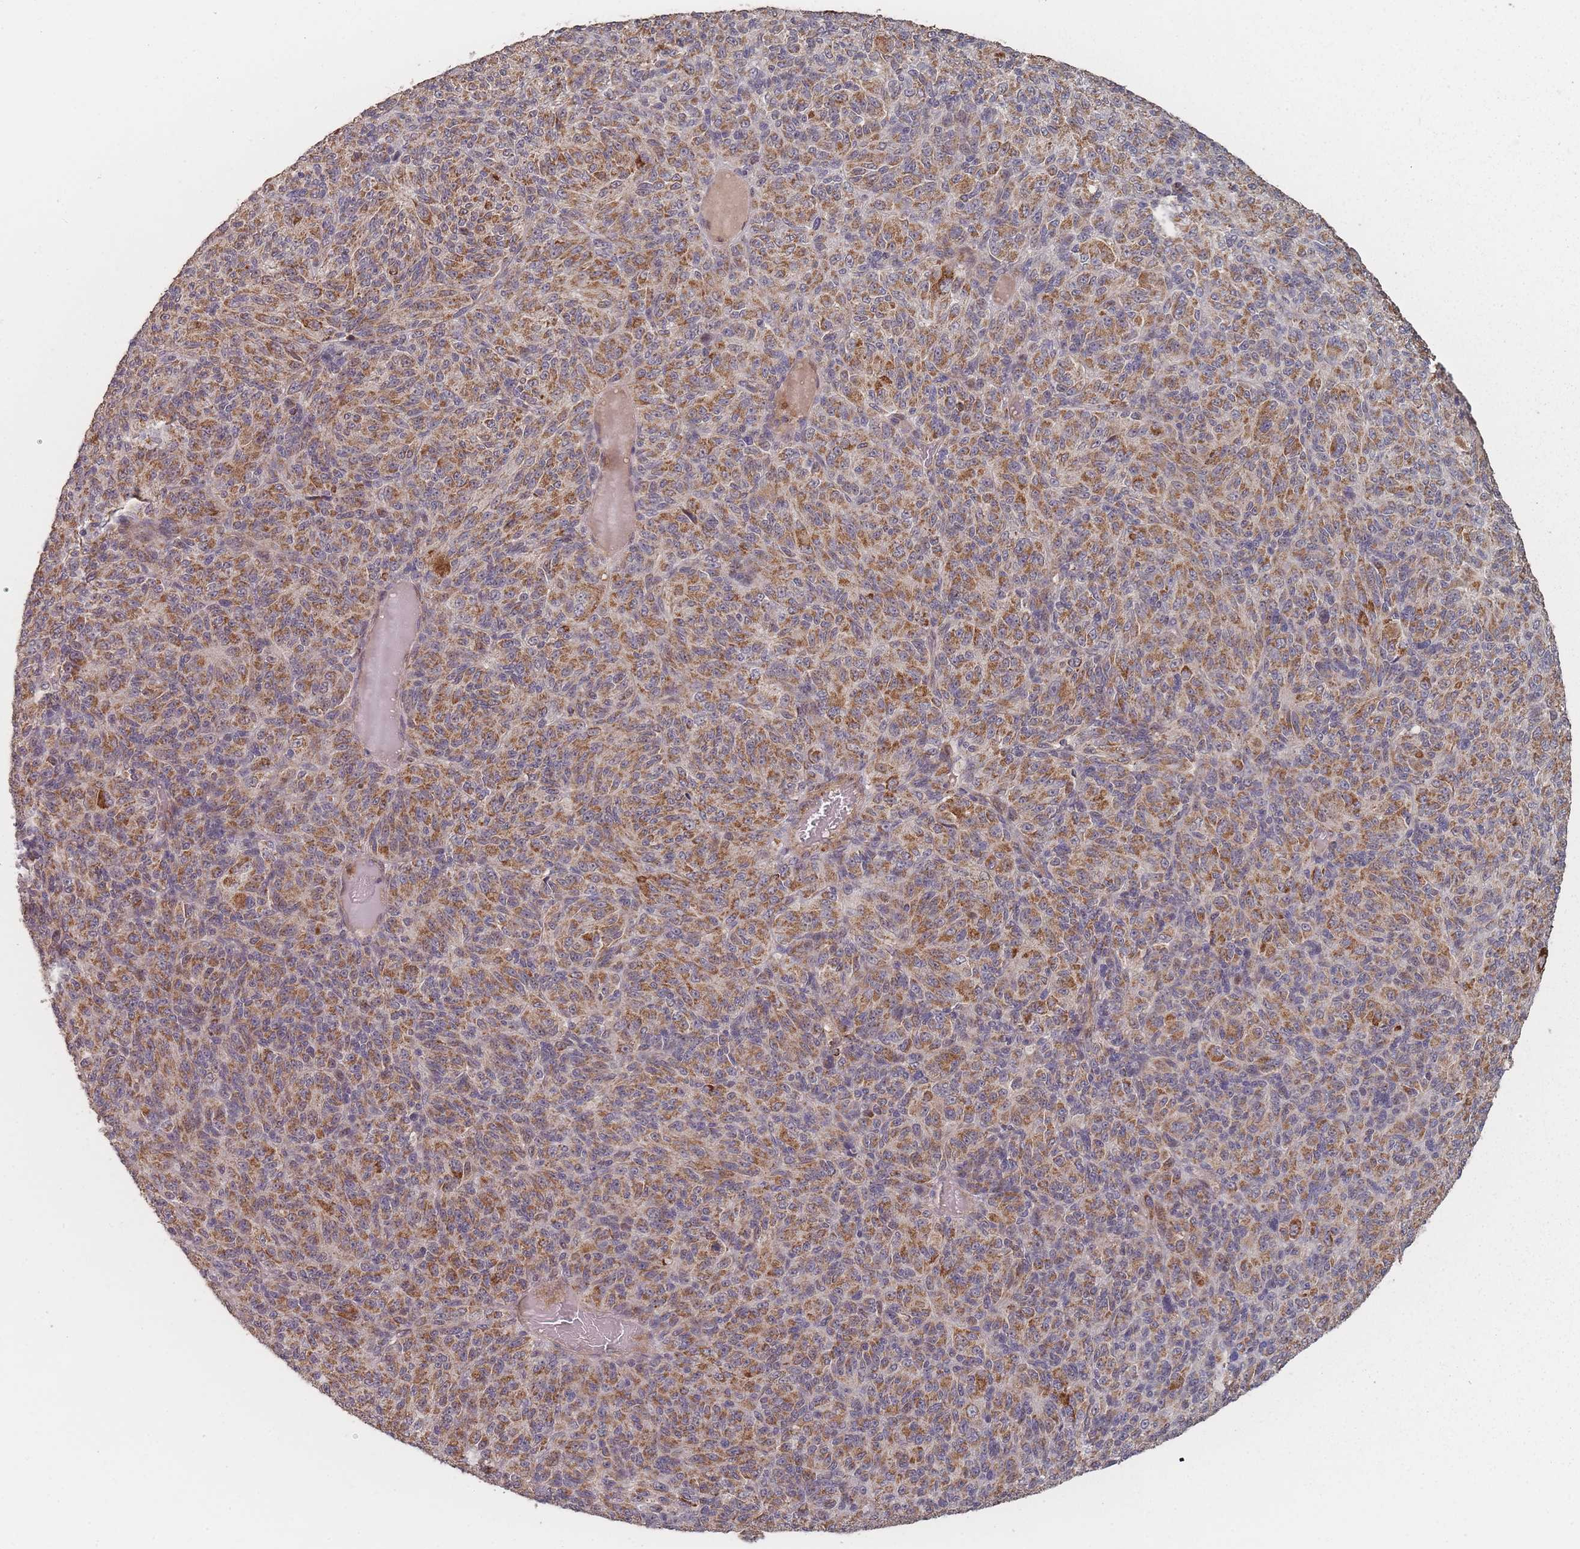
{"staining": {"intensity": "moderate", "quantity": ">75%", "location": "cytoplasmic/membranous"}, "tissue": "melanoma", "cell_type": "Tumor cells", "image_type": "cancer", "snomed": [{"axis": "morphology", "description": "Malignant melanoma, Metastatic site"}, {"axis": "topography", "description": "Brain"}], "caption": "IHC image of neoplastic tissue: malignant melanoma (metastatic site) stained using IHC exhibits medium levels of moderate protein expression localized specifically in the cytoplasmic/membranous of tumor cells, appearing as a cytoplasmic/membranous brown color.", "gene": "LYRM7", "patient": {"sex": "female", "age": 56}}